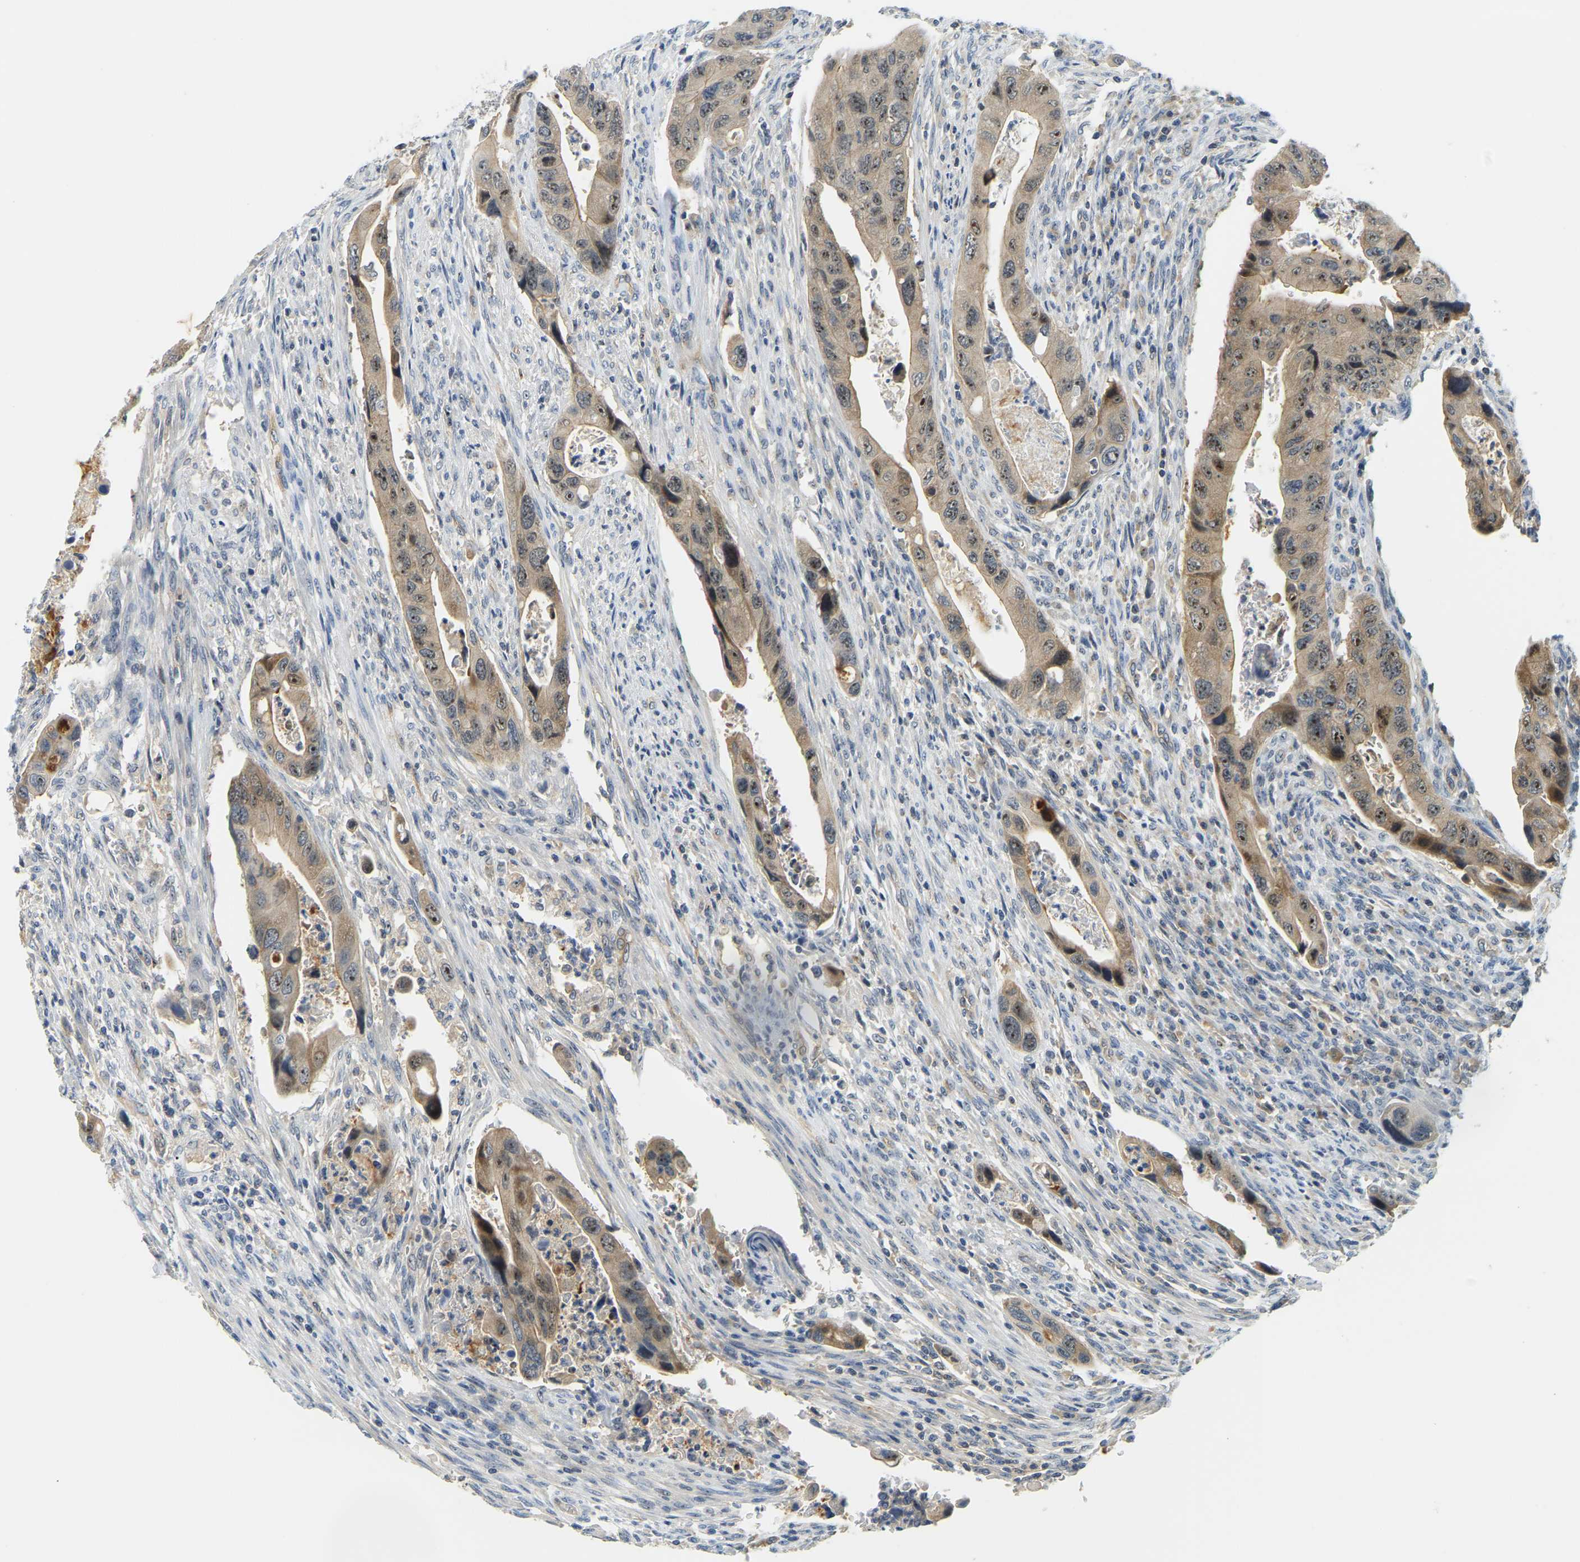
{"staining": {"intensity": "moderate", "quantity": "25%-75%", "location": "cytoplasmic/membranous,nuclear"}, "tissue": "colorectal cancer", "cell_type": "Tumor cells", "image_type": "cancer", "snomed": [{"axis": "morphology", "description": "Adenocarcinoma, NOS"}, {"axis": "topography", "description": "Rectum"}], "caption": "DAB (3,3'-diaminobenzidine) immunohistochemical staining of human colorectal adenocarcinoma displays moderate cytoplasmic/membranous and nuclear protein positivity in about 25%-75% of tumor cells. Nuclei are stained in blue.", "gene": "RRP1", "patient": {"sex": "female", "age": 57}}